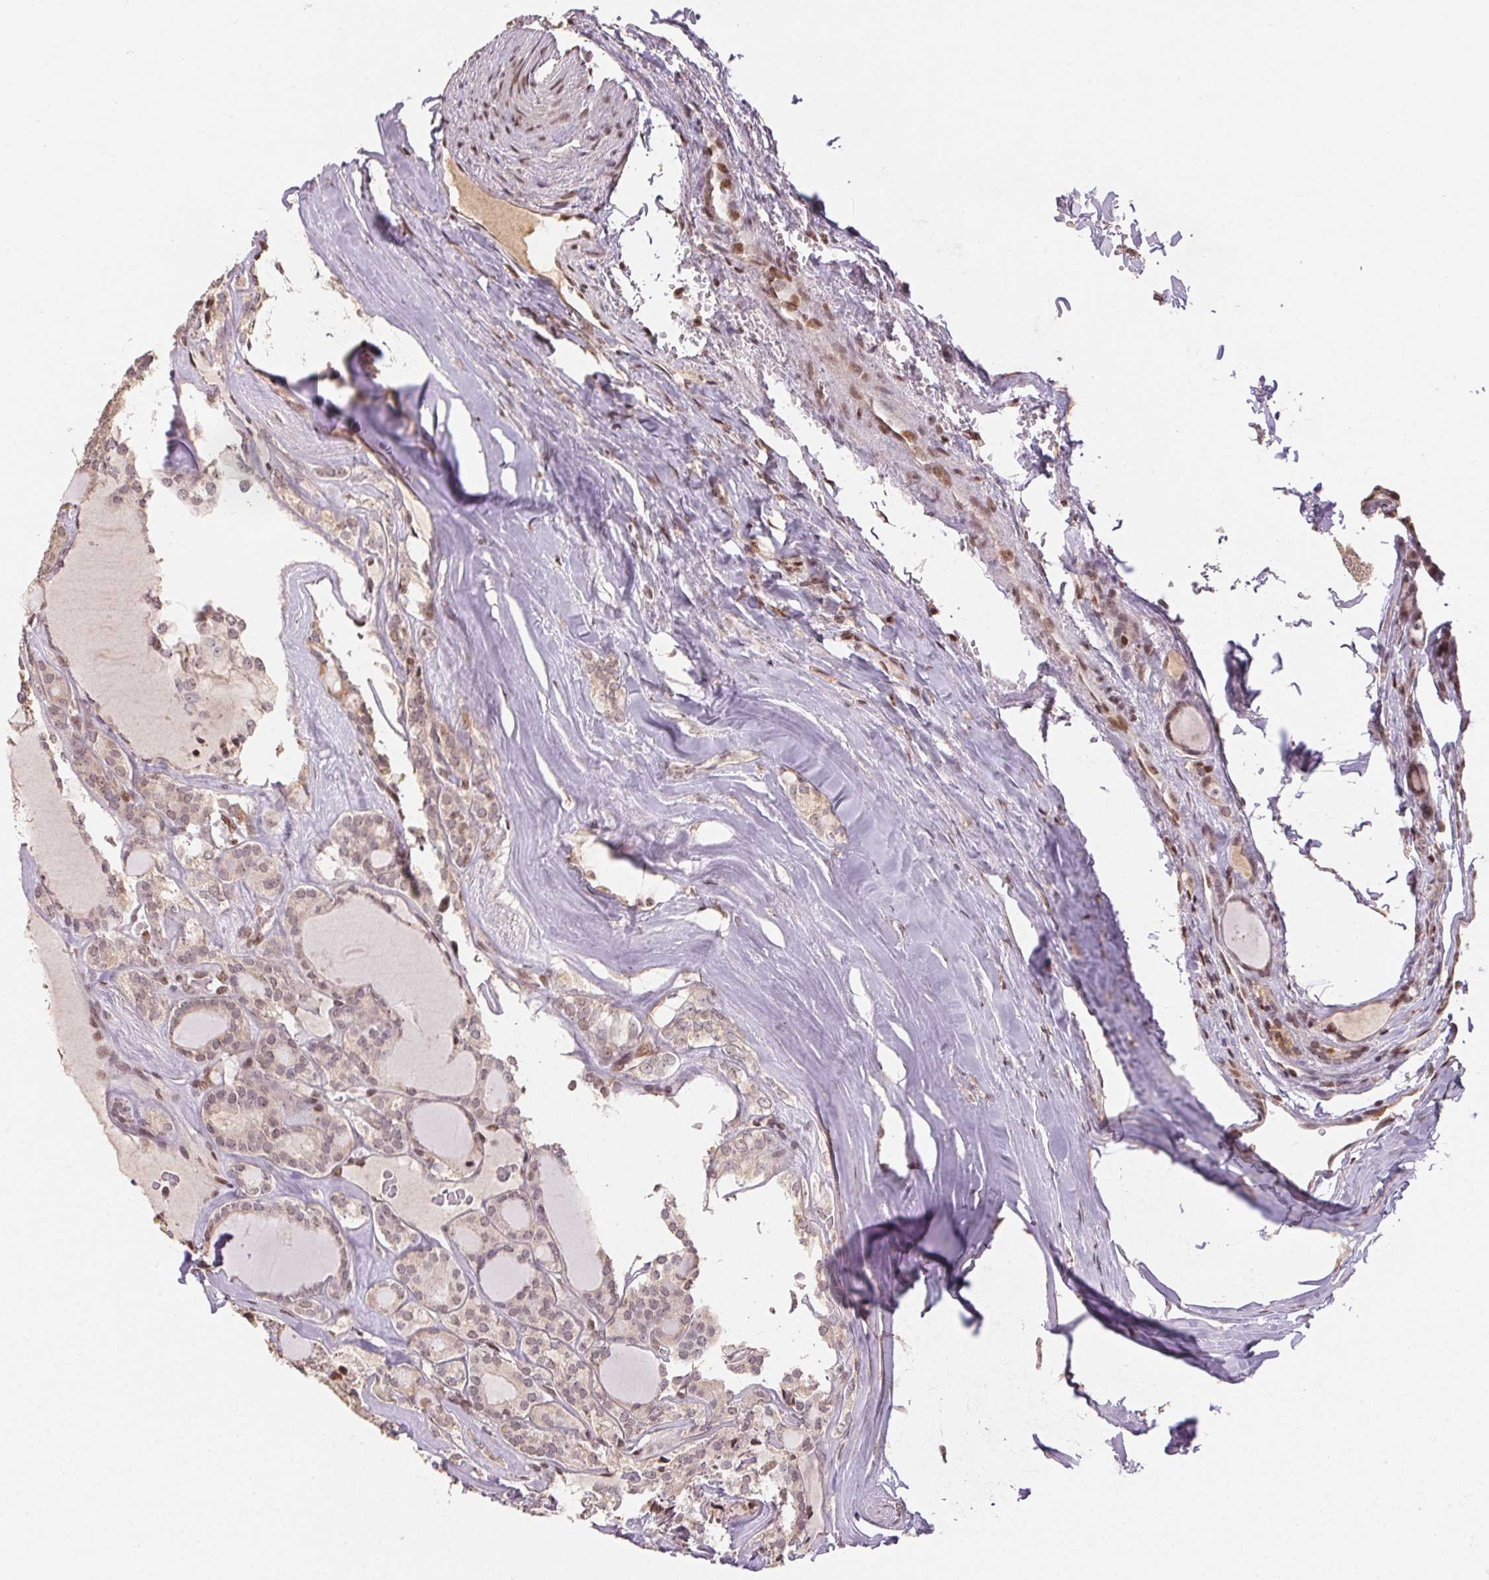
{"staining": {"intensity": "weak", "quantity": "<25%", "location": "cytoplasmic/membranous"}, "tissue": "thyroid cancer", "cell_type": "Tumor cells", "image_type": "cancer", "snomed": [{"axis": "morphology", "description": "Follicular adenoma carcinoma, NOS"}, {"axis": "topography", "description": "Thyroid gland"}], "caption": "The histopathology image shows no significant expression in tumor cells of follicular adenoma carcinoma (thyroid). (Stains: DAB (3,3'-diaminobenzidine) IHC with hematoxylin counter stain, Microscopy: brightfield microscopy at high magnification).", "gene": "MAPKAPK2", "patient": {"sex": "male", "age": 74}}